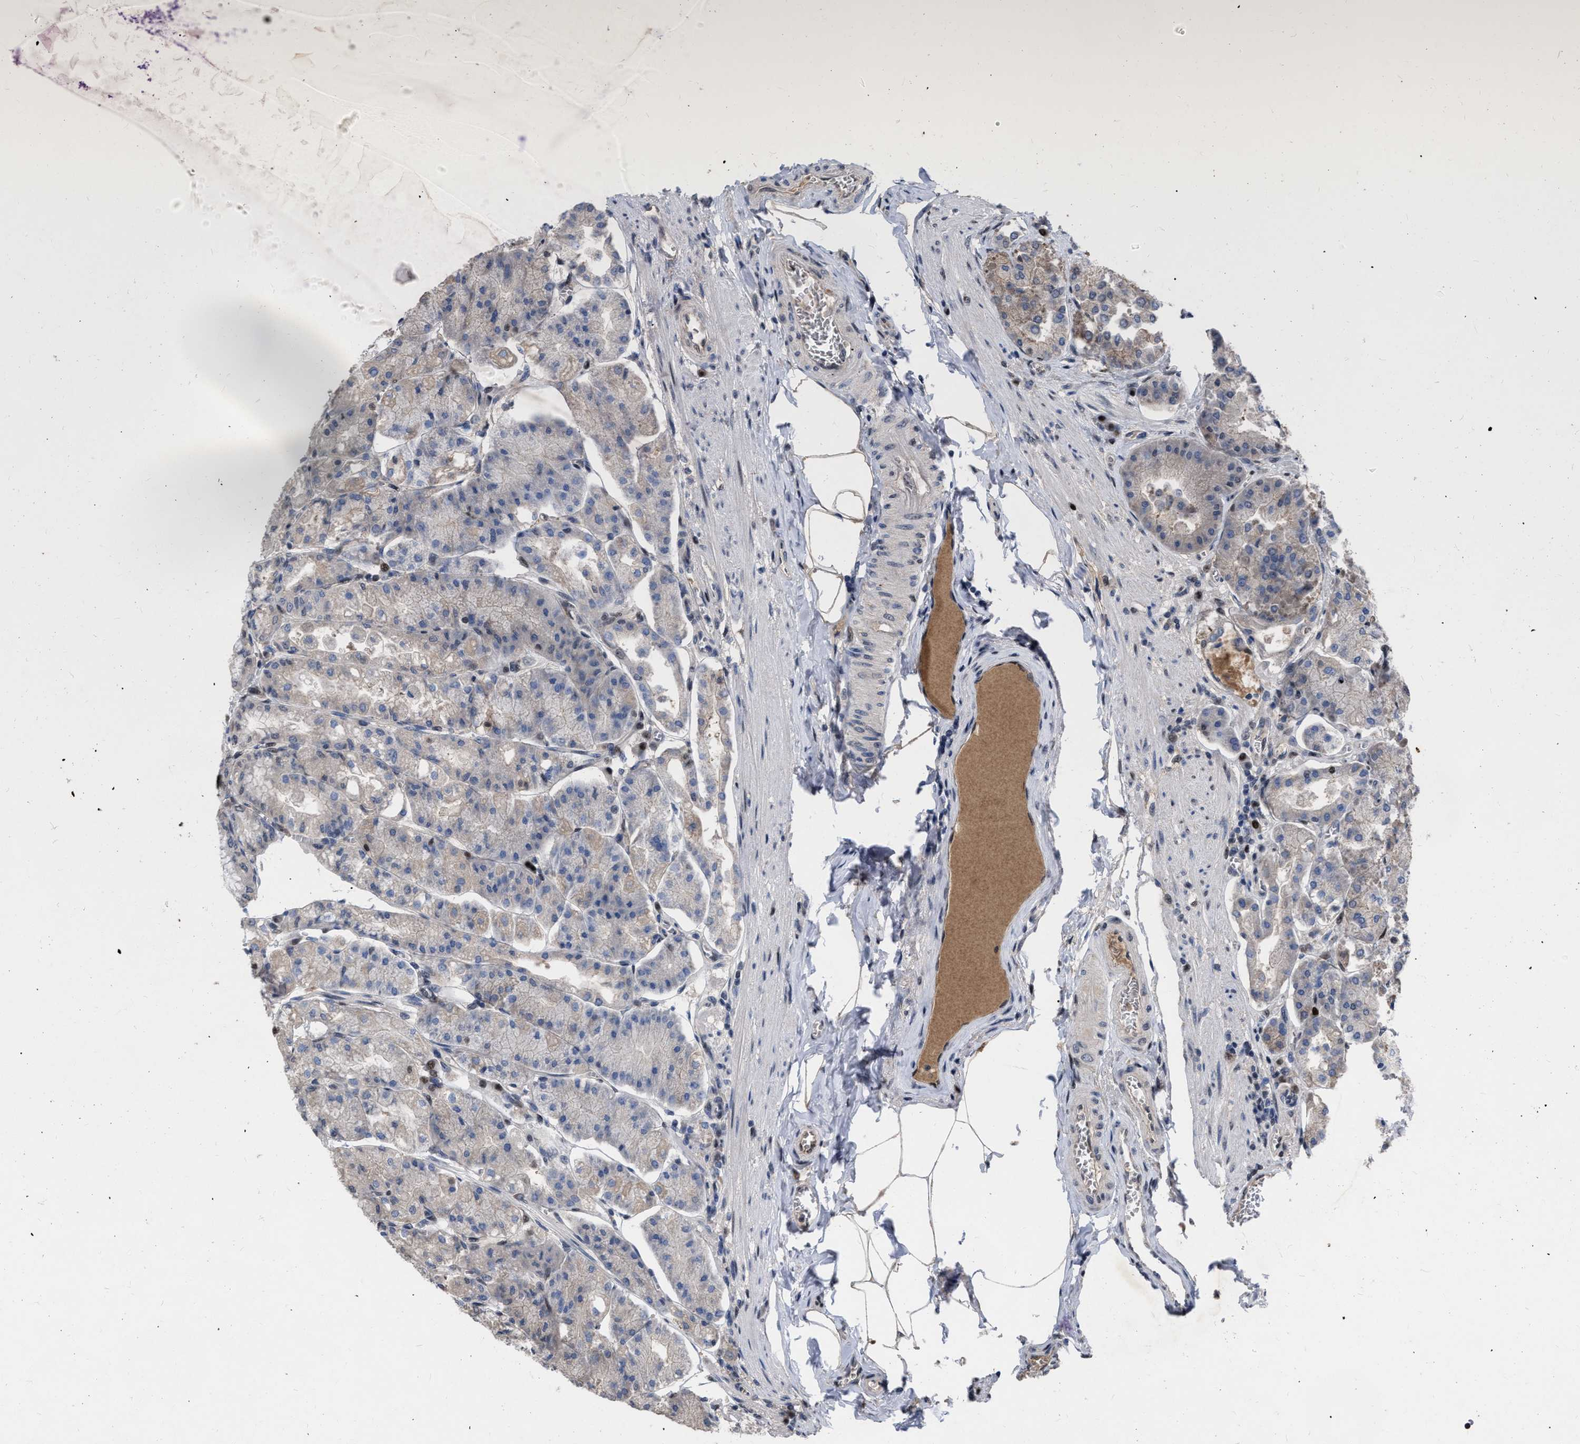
{"staining": {"intensity": "moderate", "quantity": "25%-75%", "location": "cytoplasmic/membranous,nuclear"}, "tissue": "stomach", "cell_type": "Glandular cells", "image_type": "normal", "snomed": [{"axis": "morphology", "description": "Normal tissue, NOS"}, {"axis": "topography", "description": "Stomach, lower"}], "caption": "Protein analysis of benign stomach exhibits moderate cytoplasmic/membranous,nuclear expression in about 25%-75% of glandular cells. (brown staining indicates protein expression, while blue staining denotes nuclei).", "gene": "MDM4", "patient": {"sex": "male", "age": 71}}